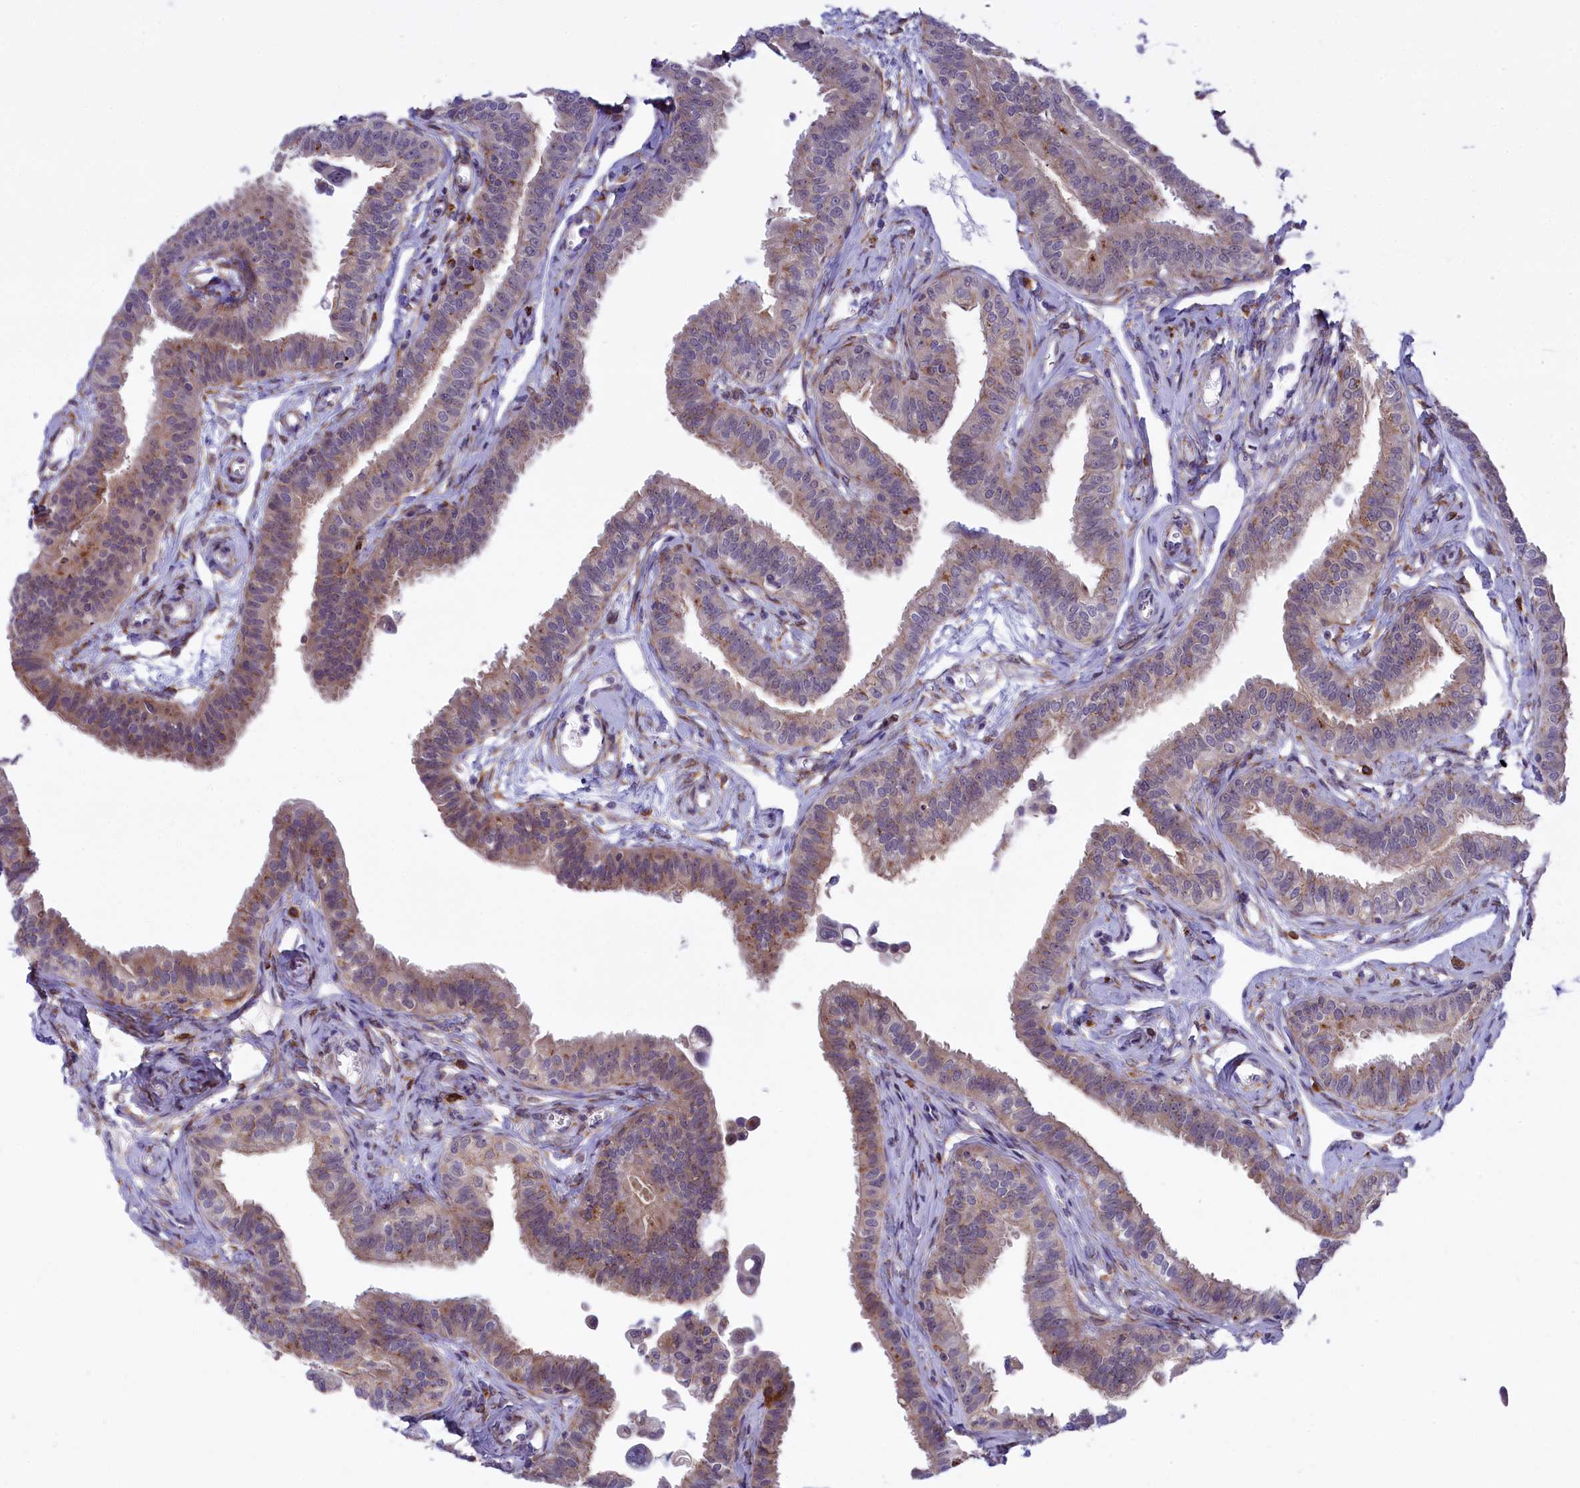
{"staining": {"intensity": "weak", "quantity": "25%-75%", "location": "cytoplasmic/membranous"}, "tissue": "fallopian tube", "cell_type": "Glandular cells", "image_type": "normal", "snomed": [{"axis": "morphology", "description": "Normal tissue, NOS"}, {"axis": "morphology", "description": "Carcinoma, NOS"}, {"axis": "topography", "description": "Fallopian tube"}, {"axis": "topography", "description": "Ovary"}], "caption": "An image of human fallopian tube stained for a protein reveals weak cytoplasmic/membranous brown staining in glandular cells.", "gene": "MAN2B1", "patient": {"sex": "female", "age": 59}}